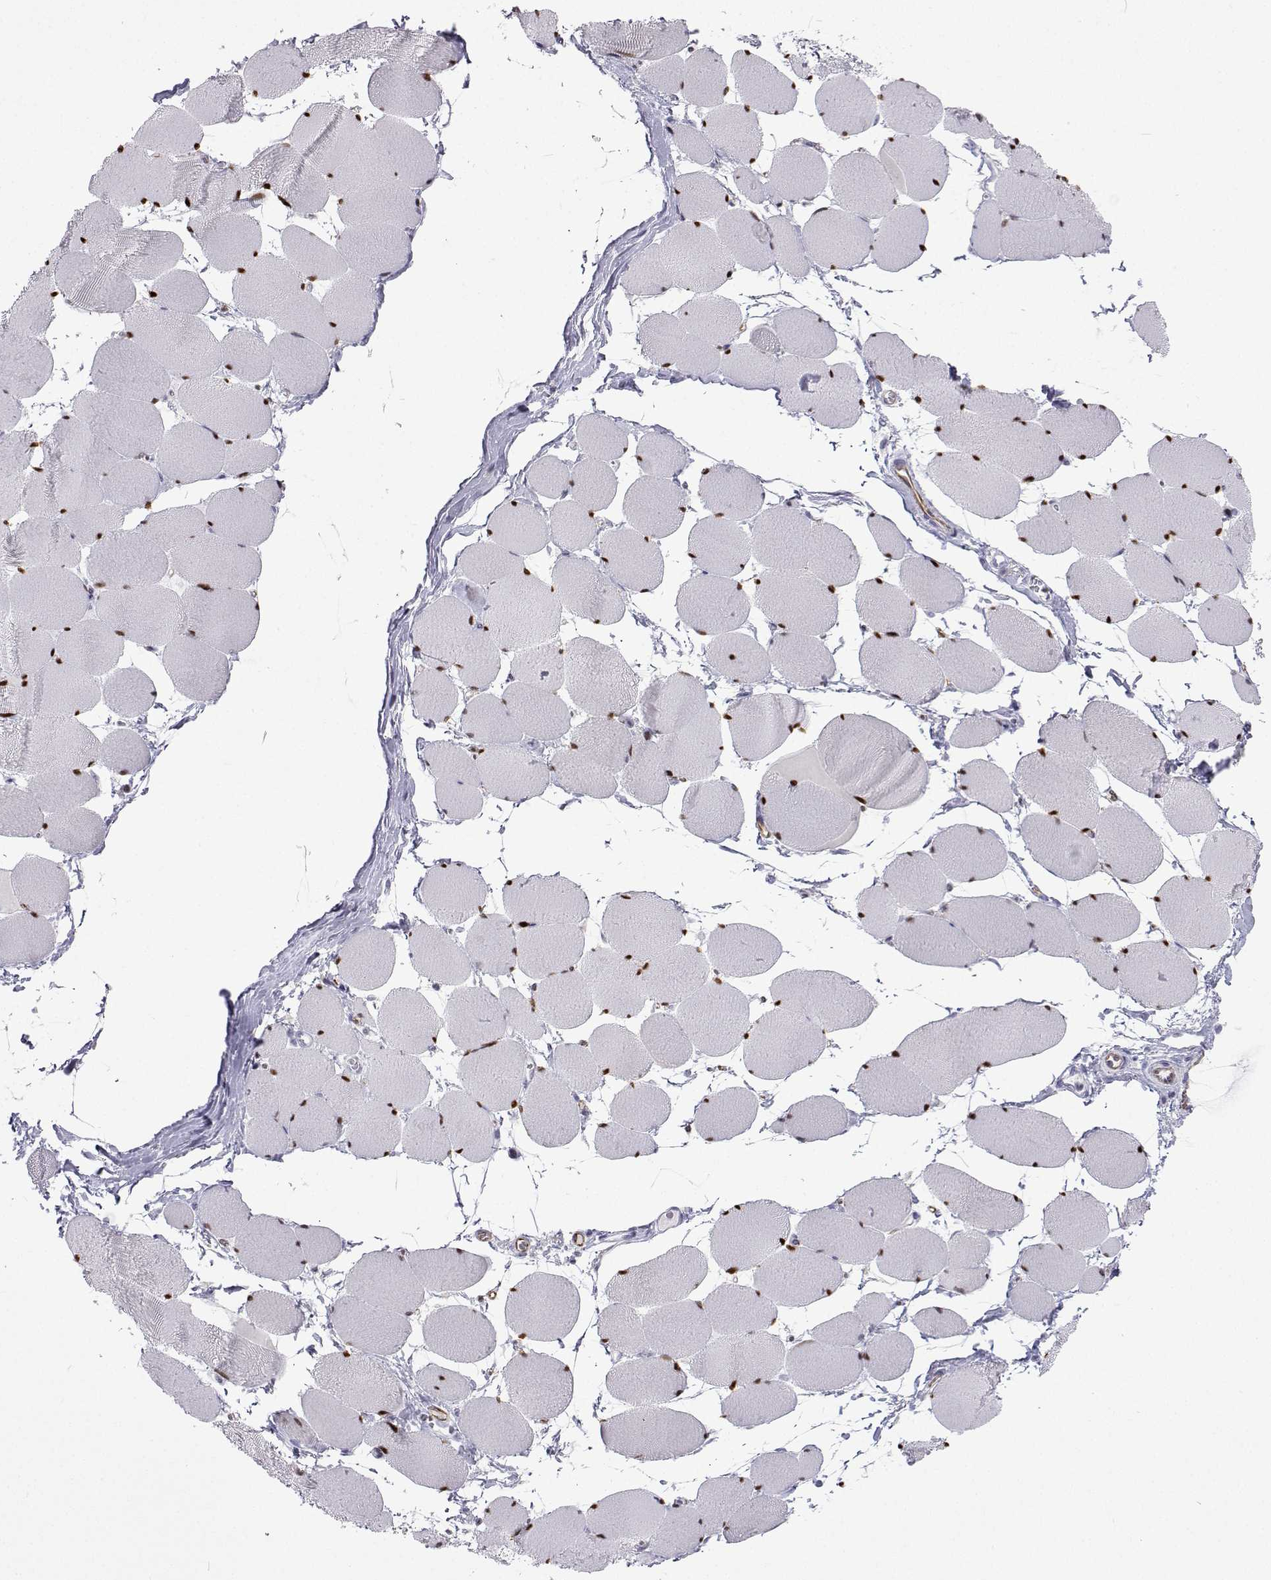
{"staining": {"intensity": "strong", "quantity": "25%-75%", "location": "nuclear"}, "tissue": "skeletal muscle", "cell_type": "Myocytes", "image_type": "normal", "snomed": [{"axis": "morphology", "description": "Normal tissue, NOS"}, {"axis": "topography", "description": "Skeletal muscle"}], "caption": "The micrograph exhibits staining of benign skeletal muscle, revealing strong nuclear protein staining (brown color) within myocytes. Immunohistochemistry (ihc) stains the protein of interest in brown and the nuclei are stained blue.", "gene": "GALM", "patient": {"sex": "female", "age": 75}}